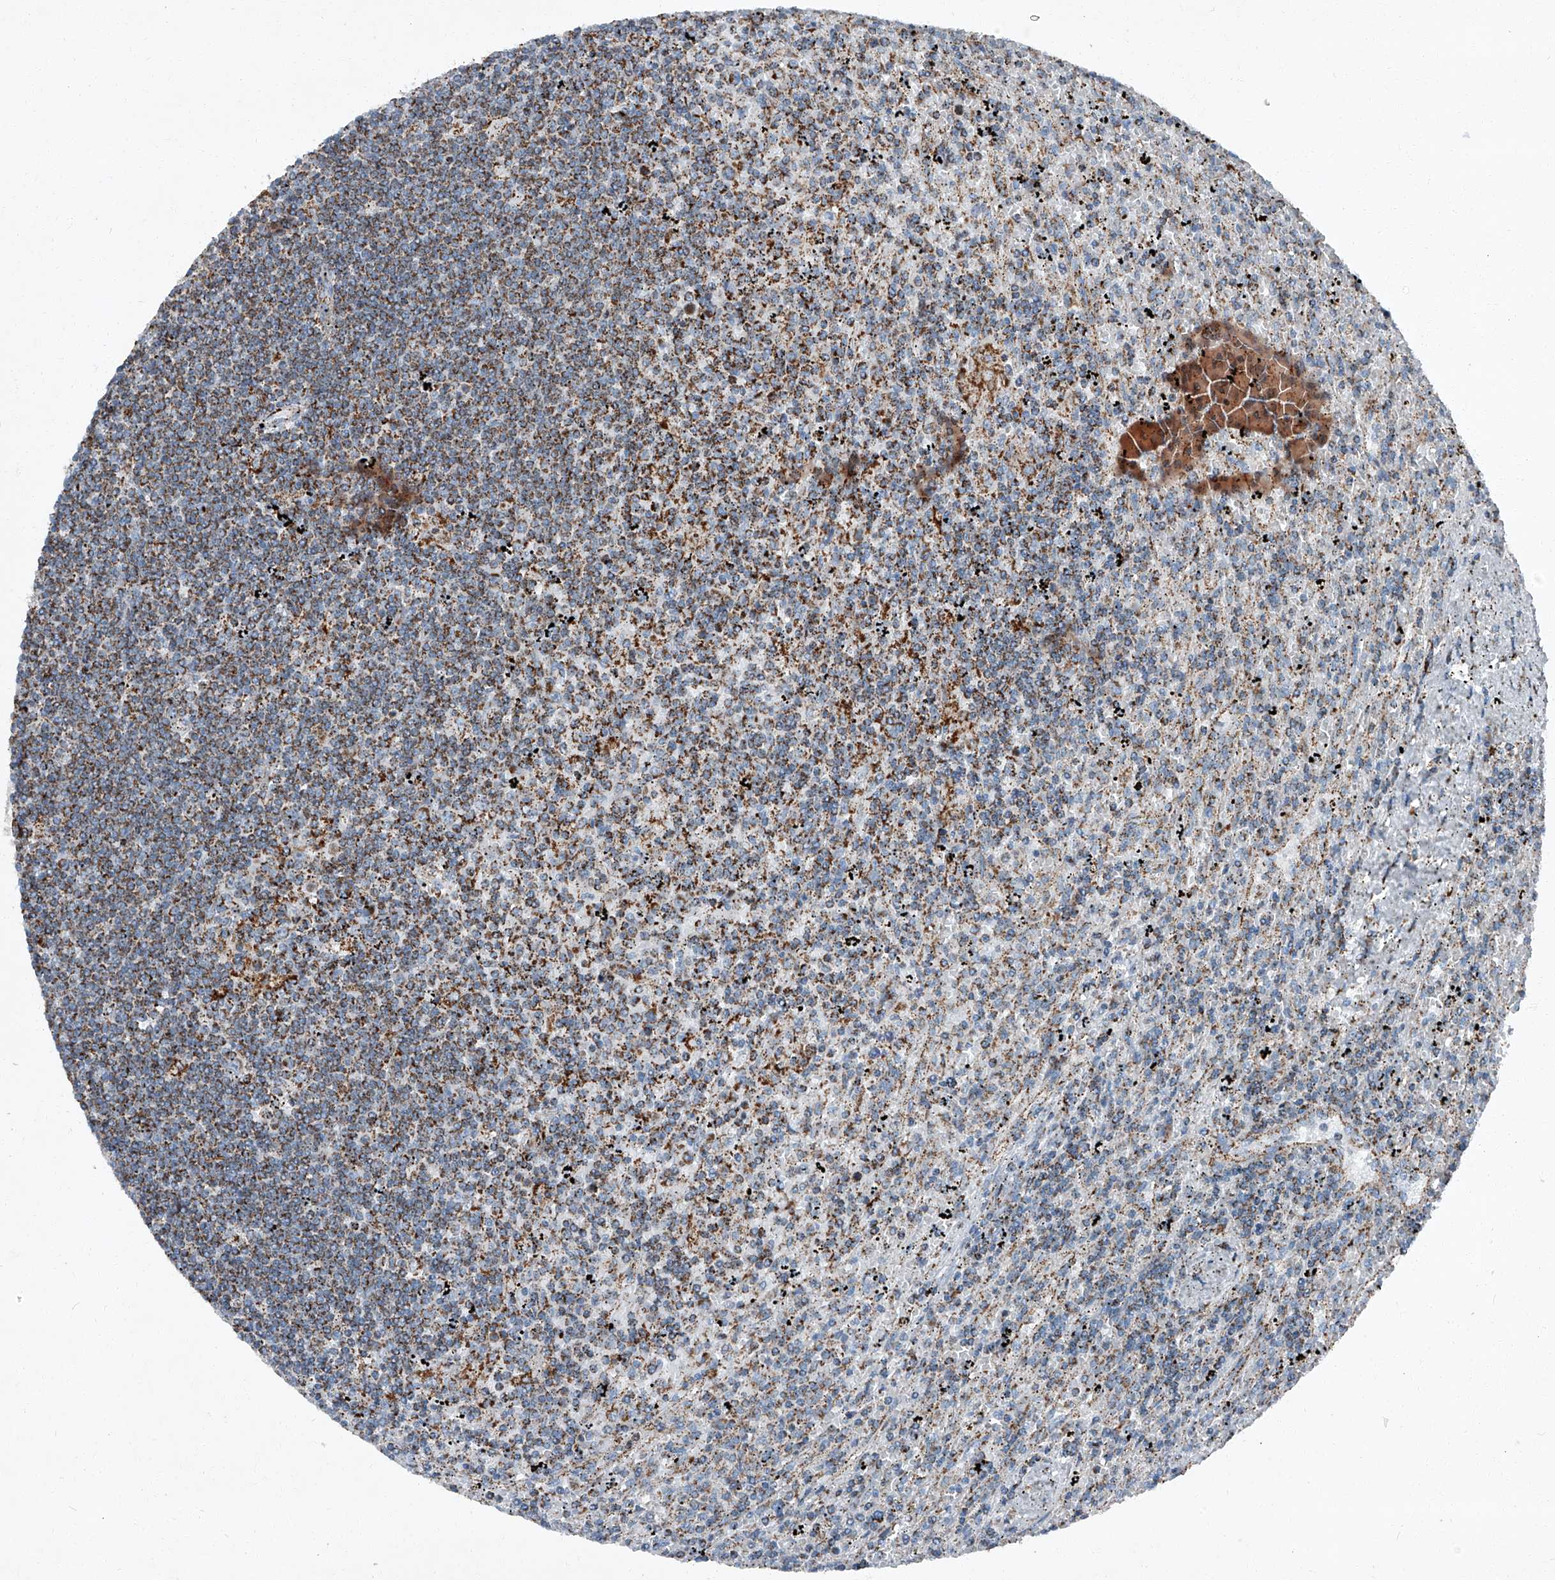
{"staining": {"intensity": "moderate", "quantity": ">75%", "location": "cytoplasmic/membranous"}, "tissue": "lymphoma", "cell_type": "Tumor cells", "image_type": "cancer", "snomed": [{"axis": "morphology", "description": "Malignant lymphoma, non-Hodgkin's type, Low grade"}, {"axis": "topography", "description": "Spleen"}], "caption": "Protein expression analysis of low-grade malignant lymphoma, non-Hodgkin's type reveals moderate cytoplasmic/membranous staining in approximately >75% of tumor cells.", "gene": "CHRNA7", "patient": {"sex": "male", "age": 76}}